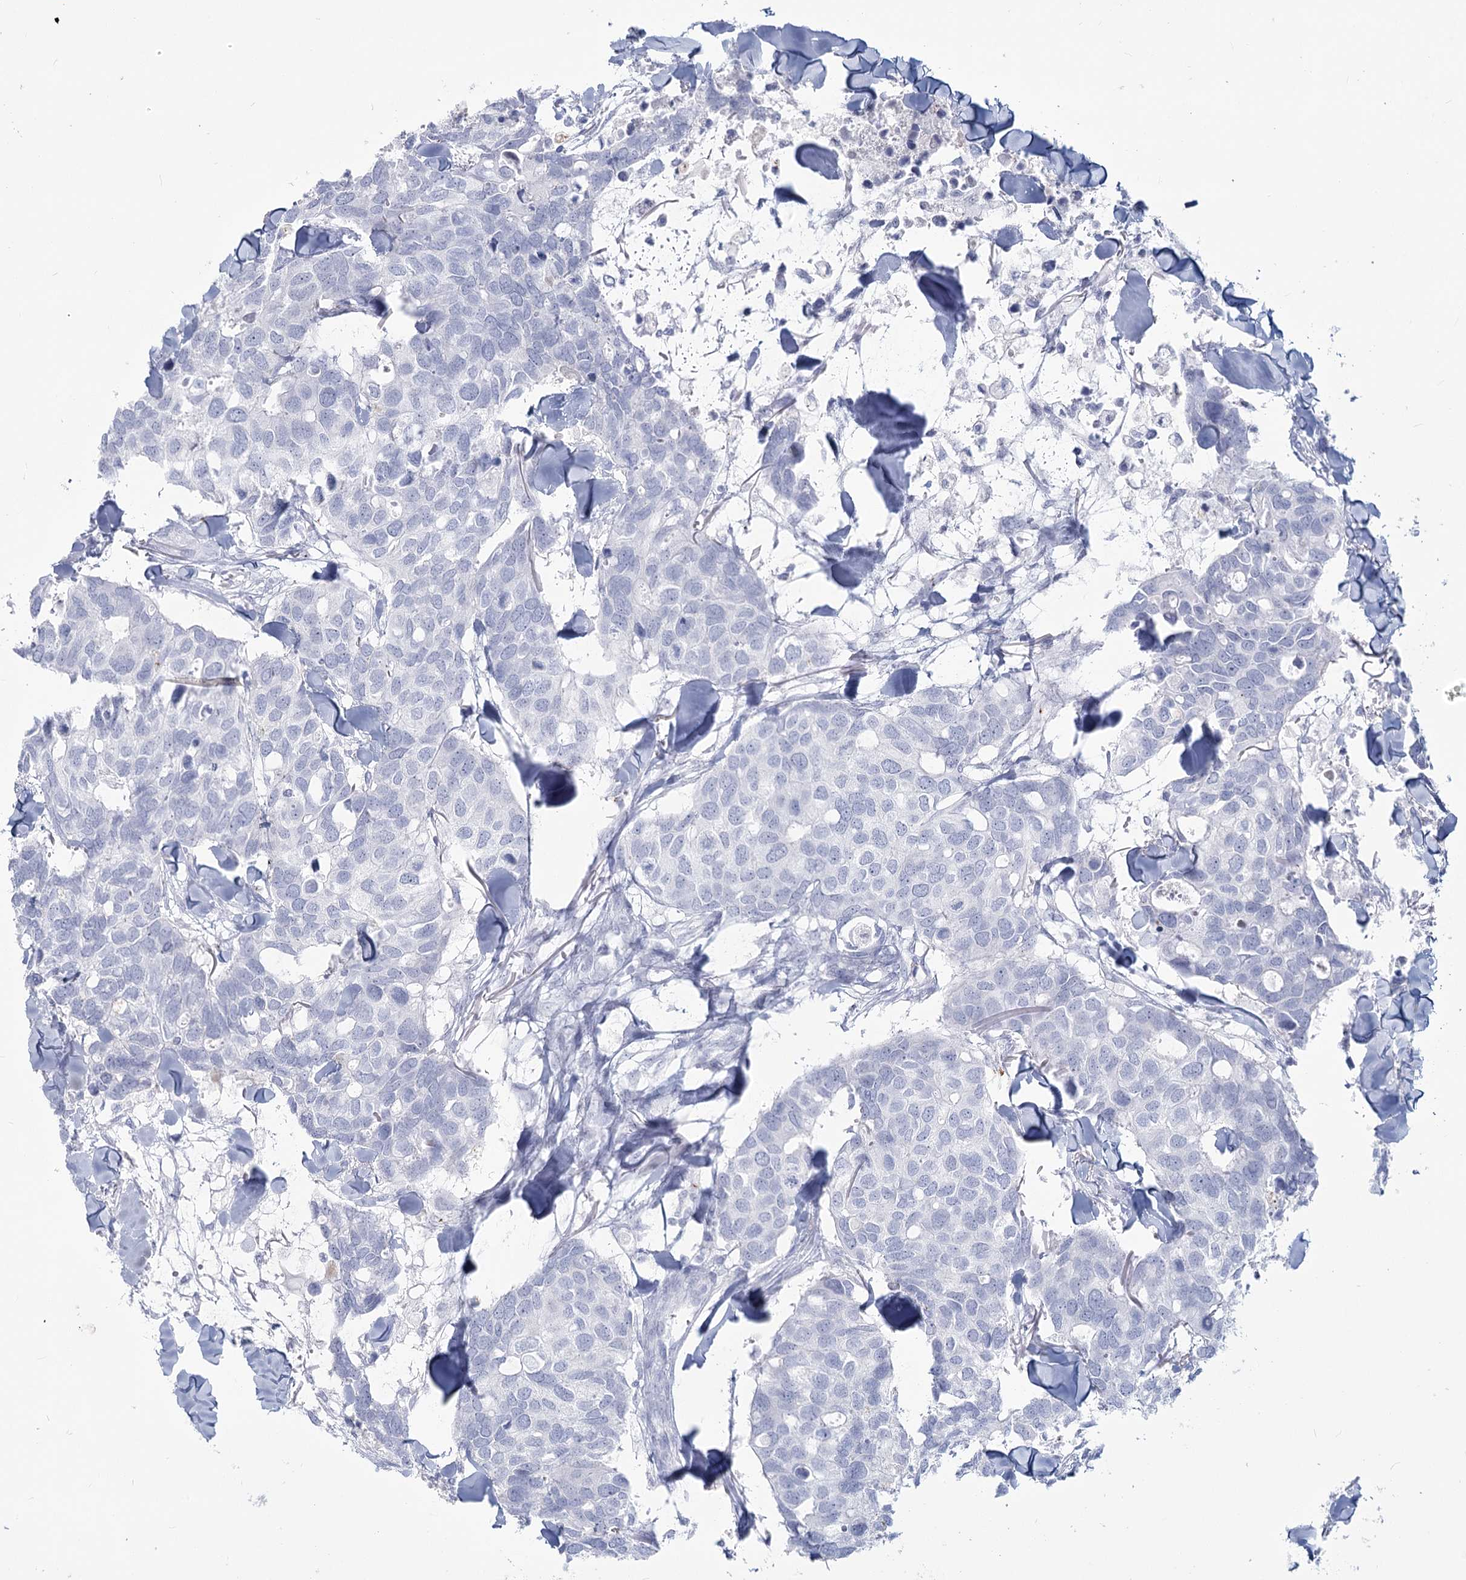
{"staining": {"intensity": "negative", "quantity": "none", "location": "none"}, "tissue": "breast cancer", "cell_type": "Tumor cells", "image_type": "cancer", "snomed": [{"axis": "morphology", "description": "Duct carcinoma"}, {"axis": "topography", "description": "Breast"}], "caption": "Immunohistochemistry (IHC) of breast cancer exhibits no positivity in tumor cells.", "gene": "SLC6A19", "patient": {"sex": "female", "age": 83}}